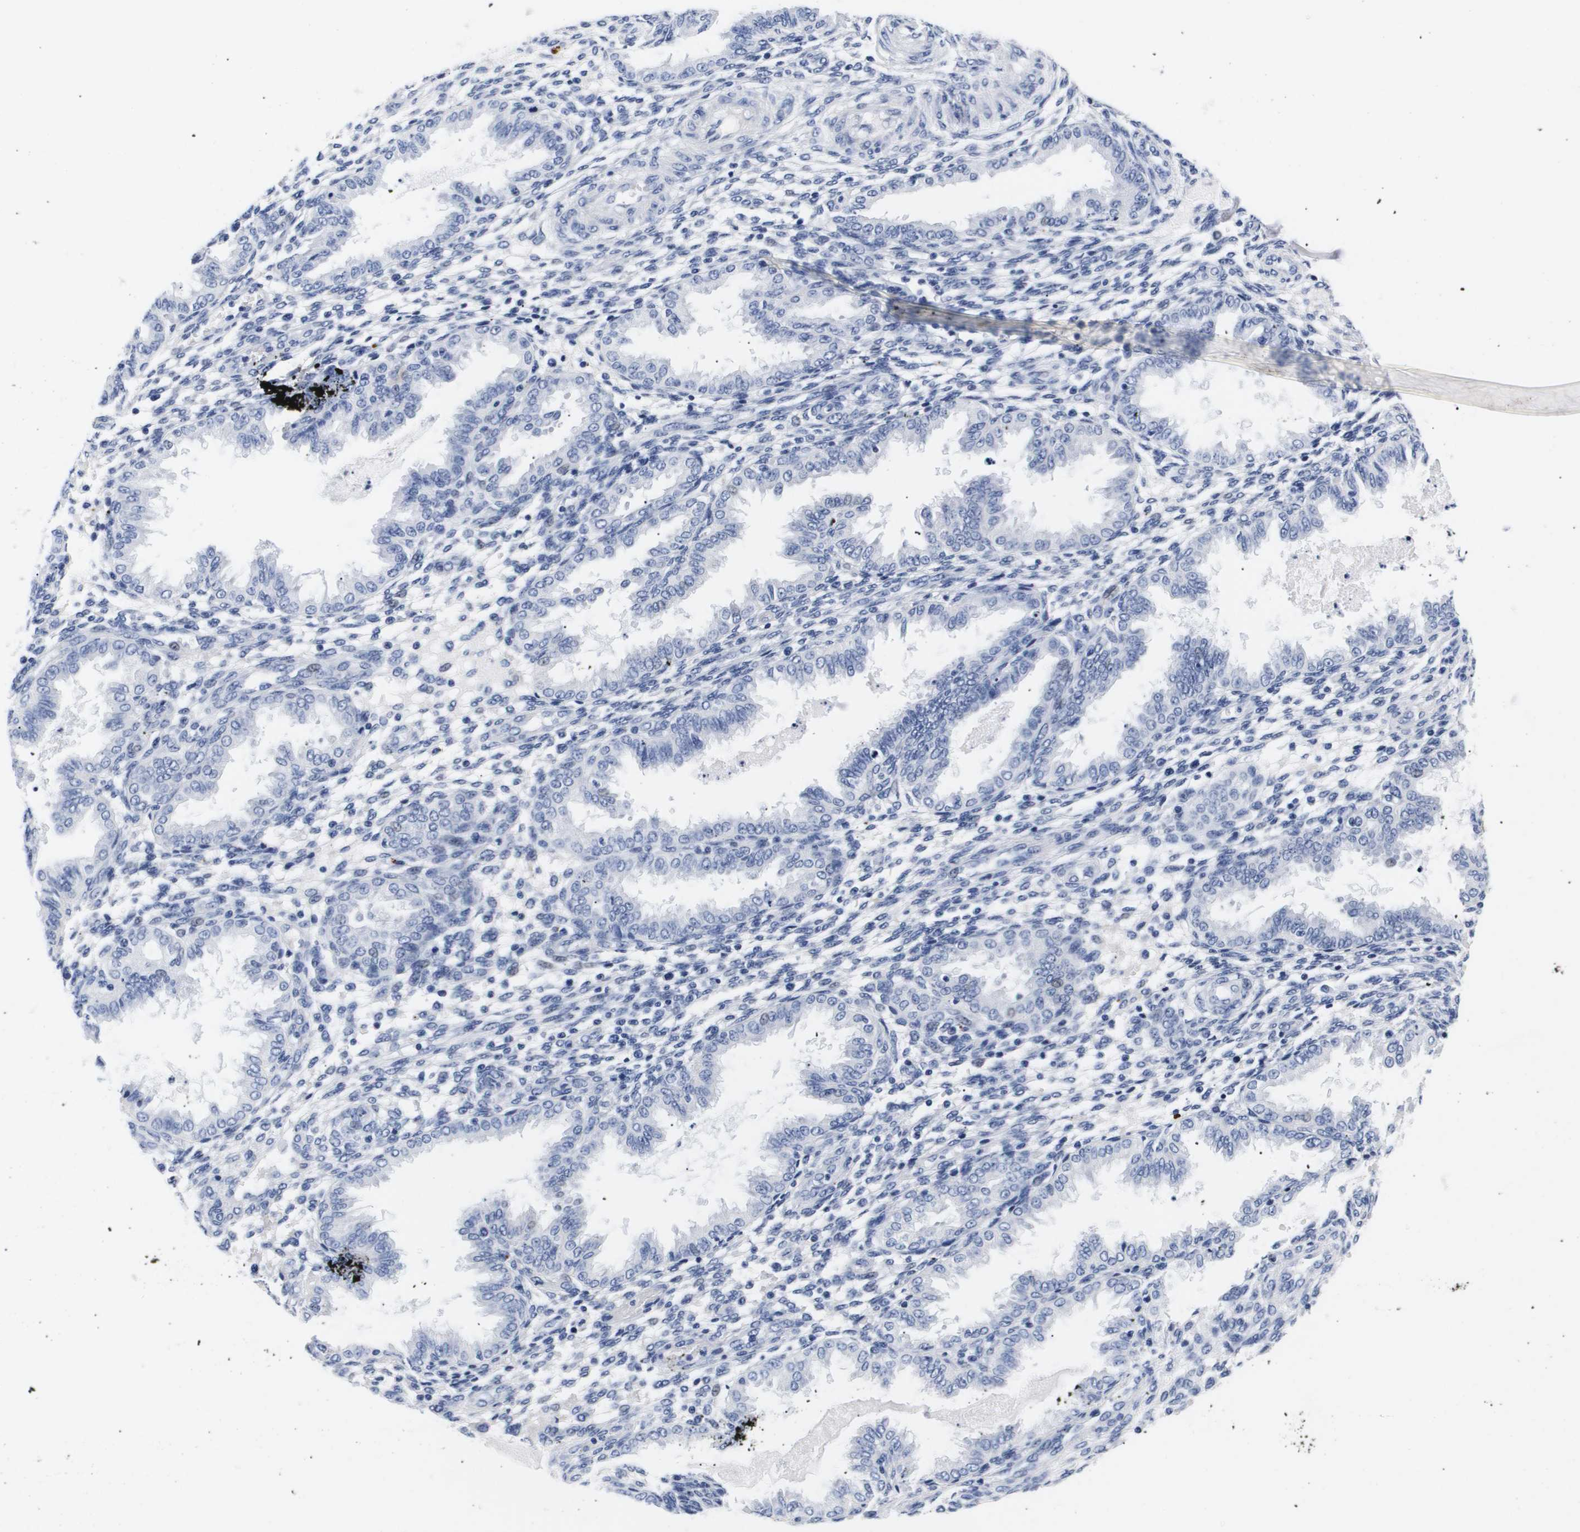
{"staining": {"intensity": "negative", "quantity": "none", "location": "none"}, "tissue": "endometrium", "cell_type": "Cells in endometrial stroma", "image_type": "normal", "snomed": [{"axis": "morphology", "description": "Normal tissue, NOS"}, {"axis": "topography", "description": "Endometrium"}], "caption": "High power microscopy micrograph of an IHC image of unremarkable endometrium, revealing no significant staining in cells in endometrial stroma.", "gene": "ATP6V0A4", "patient": {"sex": "female", "age": 33}}